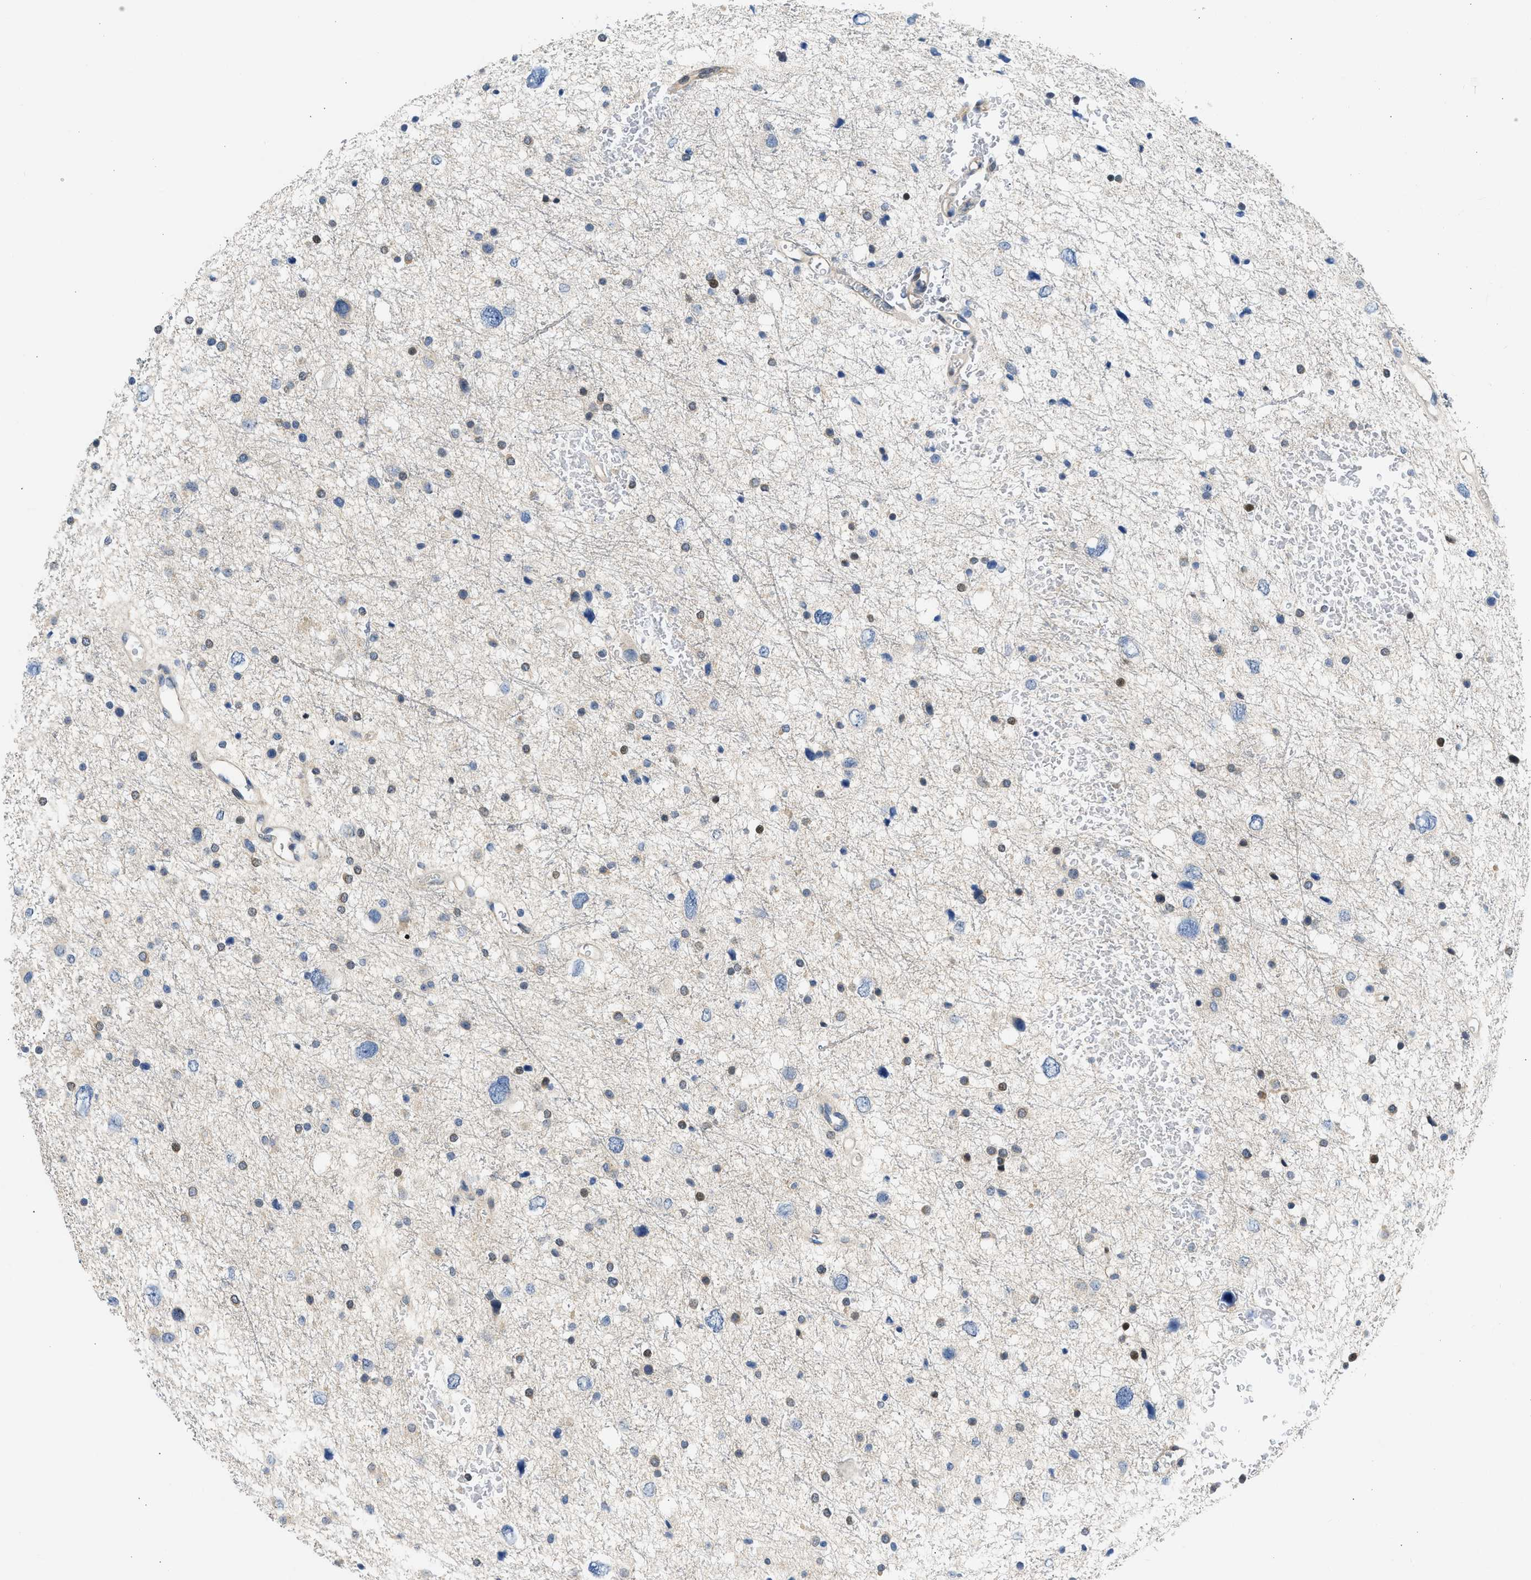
{"staining": {"intensity": "moderate", "quantity": "<25%", "location": "nuclear"}, "tissue": "glioma", "cell_type": "Tumor cells", "image_type": "cancer", "snomed": [{"axis": "morphology", "description": "Glioma, malignant, Low grade"}, {"axis": "topography", "description": "Brain"}], "caption": "A brown stain labels moderate nuclear expression of a protein in malignant low-grade glioma tumor cells.", "gene": "OLIG3", "patient": {"sex": "female", "age": 37}}